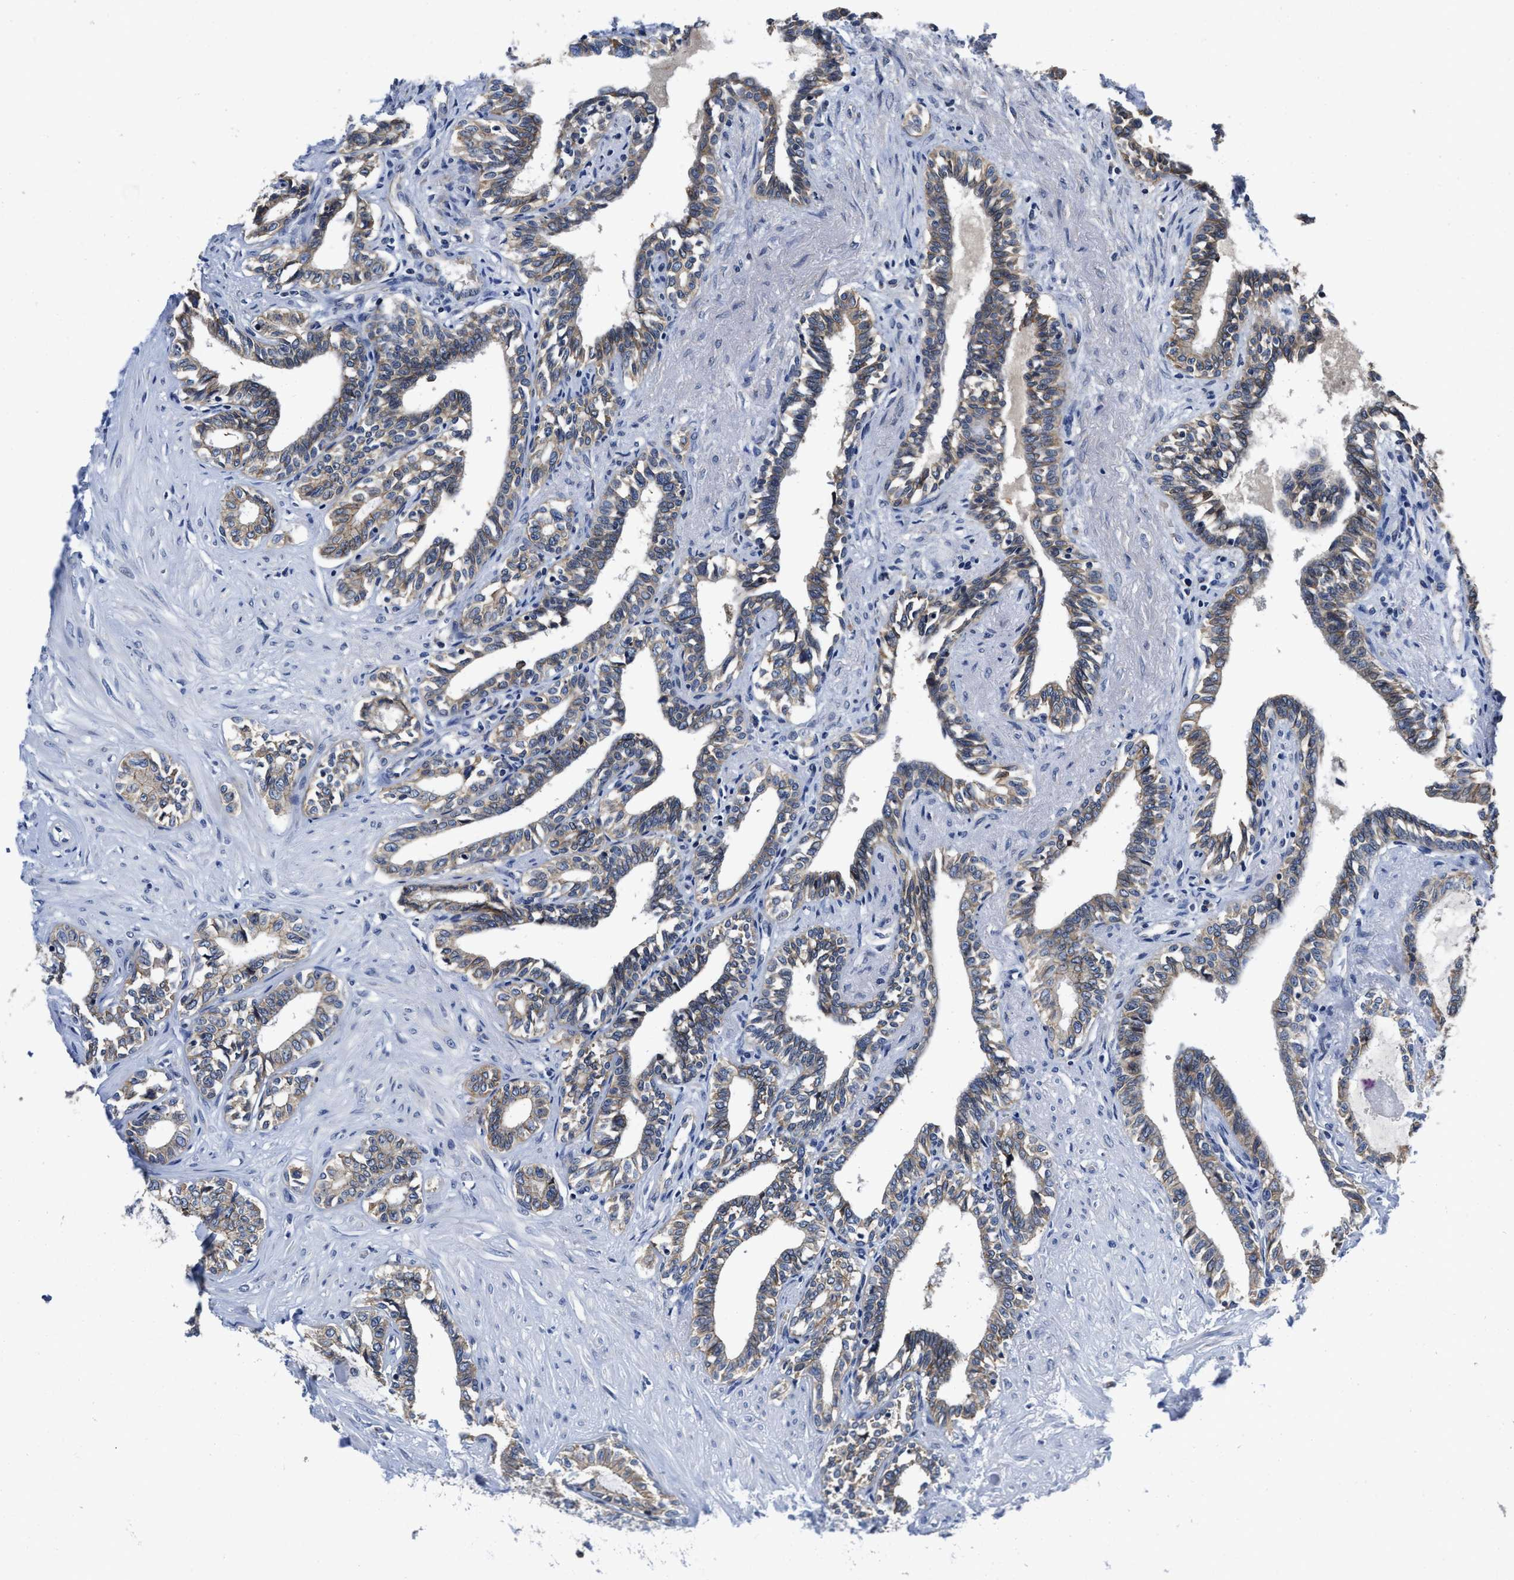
{"staining": {"intensity": "moderate", "quantity": ">75%", "location": "cytoplasmic/membranous"}, "tissue": "seminal vesicle", "cell_type": "Glandular cells", "image_type": "normal", "snomed": [{"axis": "morphology", "description": "Normal tissue, NOS"}, {"axis": "morphology", "description": "Adenocarcinoma, High grade"}, {"axis": "topography", "description": "Prostate"}, {"axis": "topography", "description": "Seminal veicle"}], "caption": "IHC micrograph of normal human seminal vesicle stained for a protein (brown), which reveals medium levels of moderate cytoplasmic/membranous expression in approximately >75% of glandular cells.", "gene": "GHITM", "patient": {"sex": "male", "age": 55}}